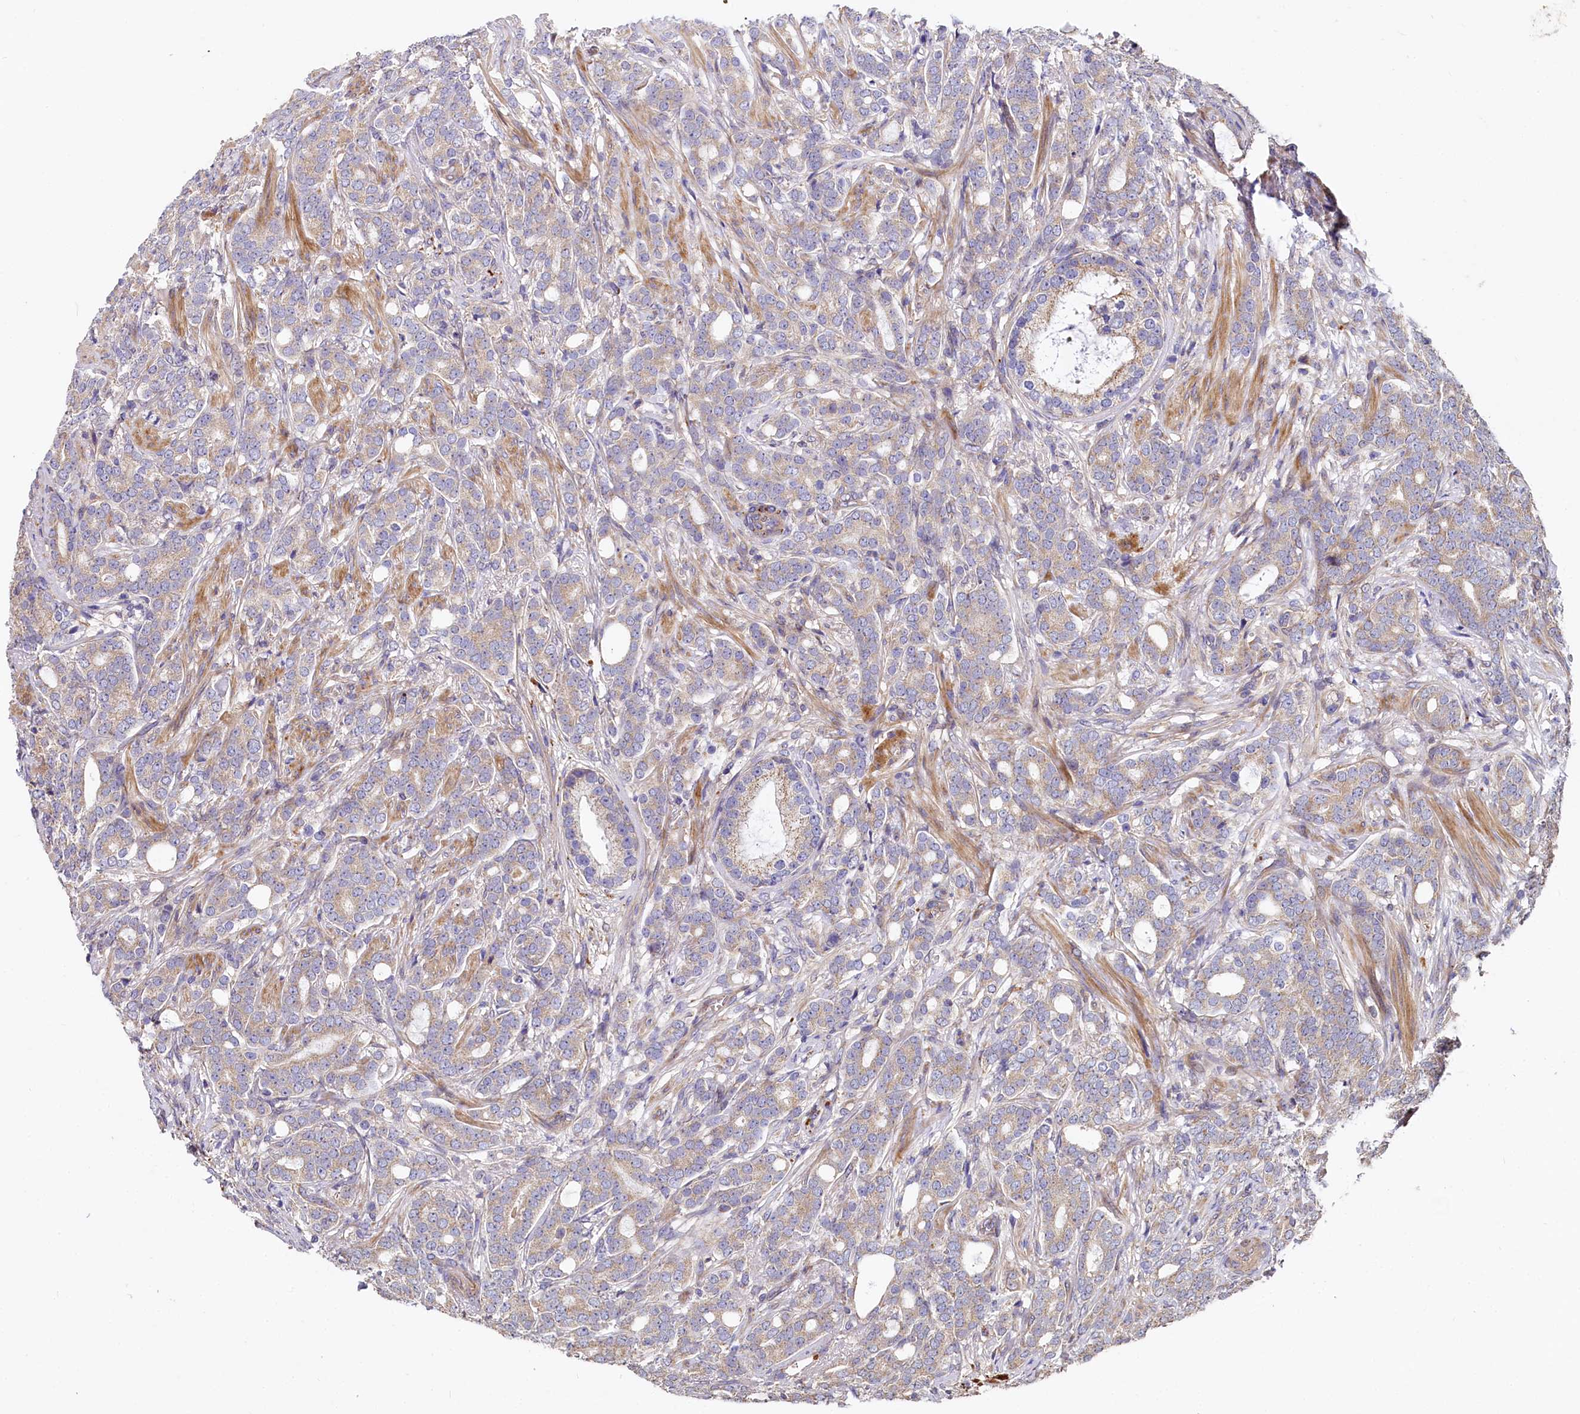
{"staining": {"intensity": "weak", "quantity": ">75%", "location": "cytoplasmic/membranous"}, "tissue": "prostate cancer", "cell_type": "Tumor cells", "image_type": "cancer", "snomed": [{"axis": "morphology", "description": "Adenocarcinoma, Low grade"}, {"axis": "topography", "description": "Prostate"}], "caption": "Protein staining of prostate cancer (low-grade adenocarcinoma) tissue reveals weak cytoplasmic/membranous positivity in approximately >75% of tumor cells.", "gene": "SPRYD3", "patient": {"sex": "male", "age": 71}}